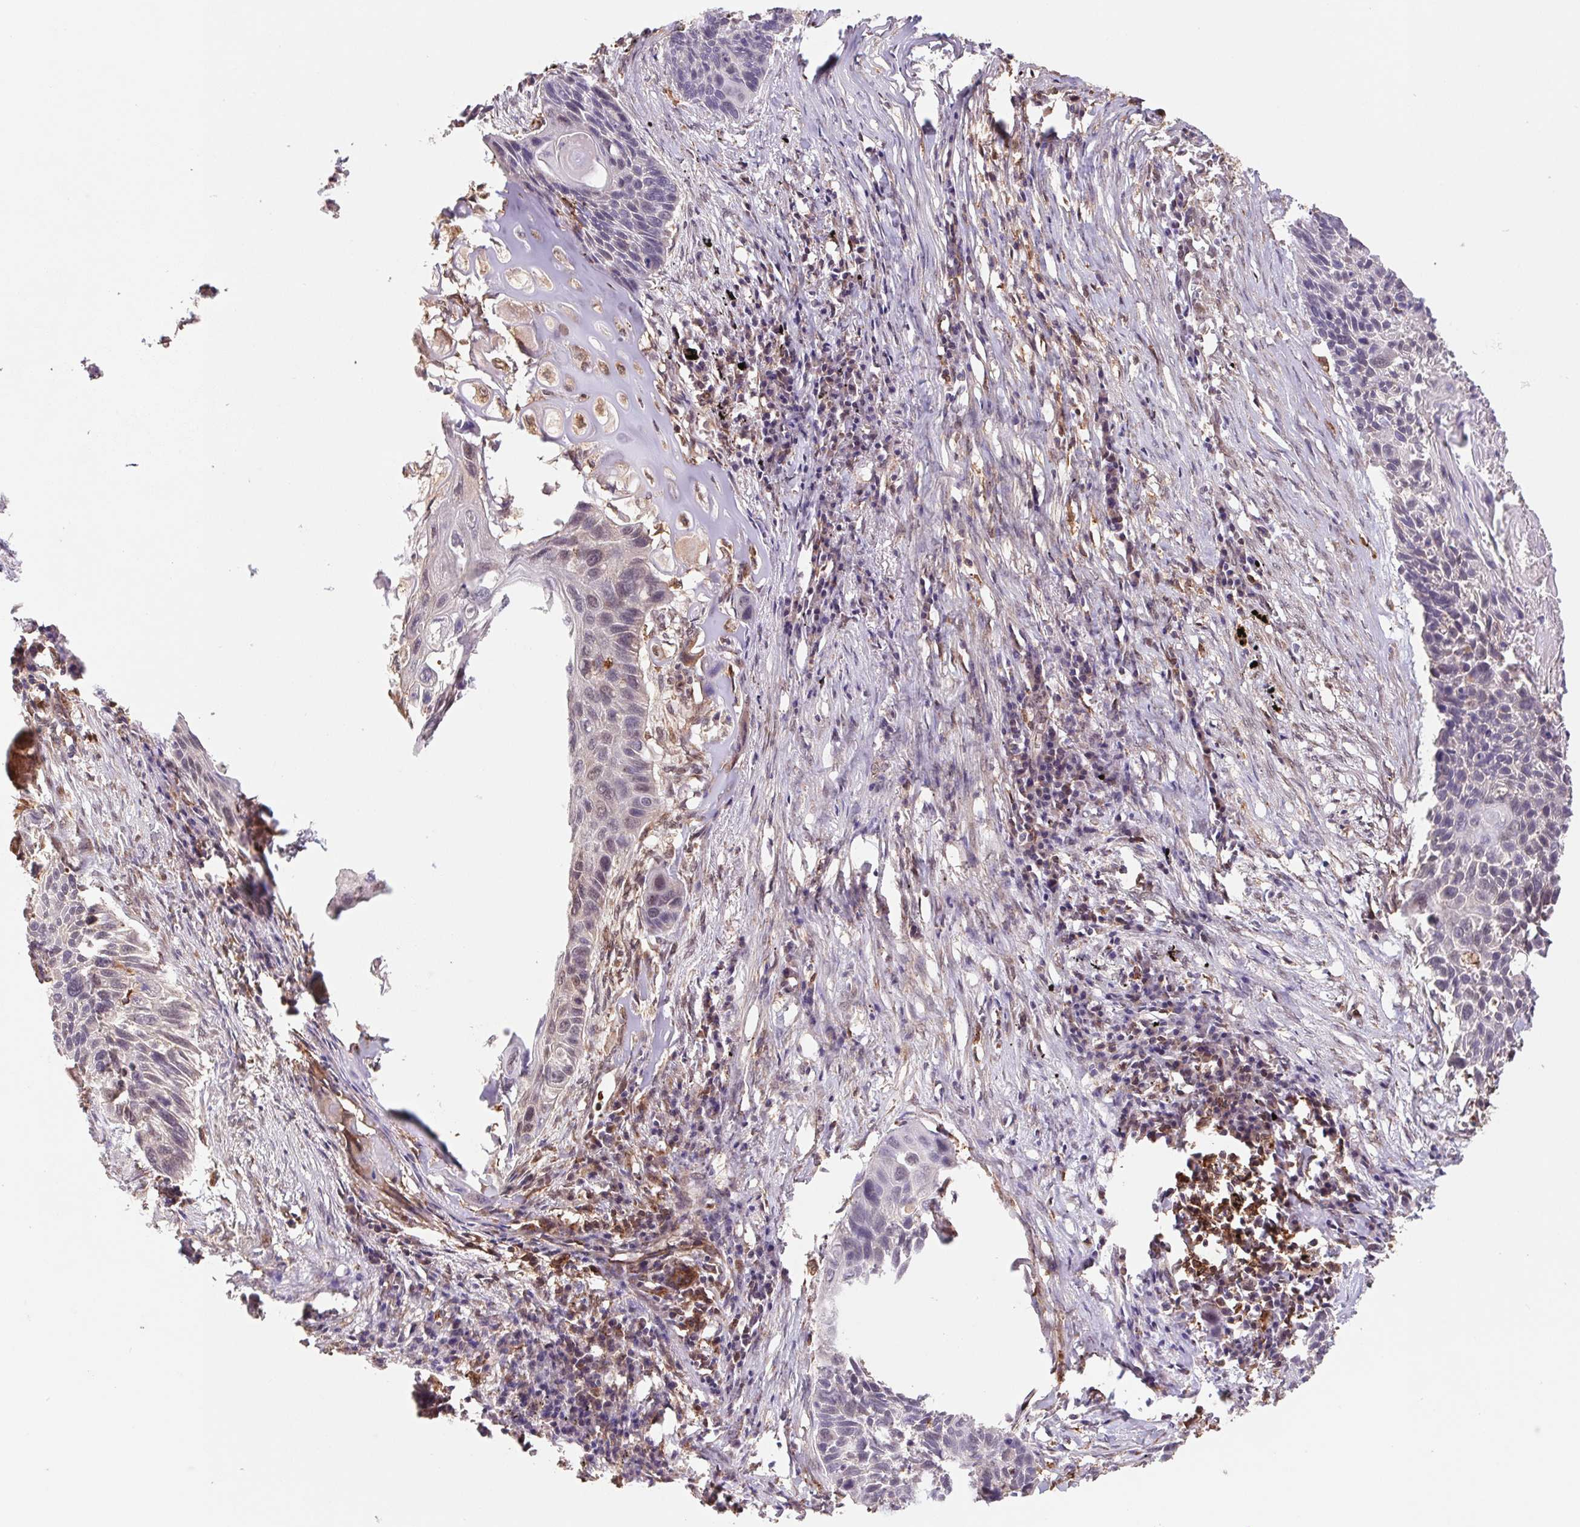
{"staining": {"intensity": "negative", "quantity": "none", "location": "none"}, "tissue": "lung cancer", "cell_type": "Tumor cells", "image_type": "cancer", "snomed": [{"axis": "morphology", "description": "Squamous cell carcinoma, NOS"}, {"axis": "topography", "description": "Lung"}], "caption": "Immunohistochemistry (IHC) image of neoplastic tissue: human squamous cell carcinoma (lung) stained with DAB displays no significant protein positivity in tumor cells.", "gene": "URM1", "patient": {"sex": "male", "age": 78}}